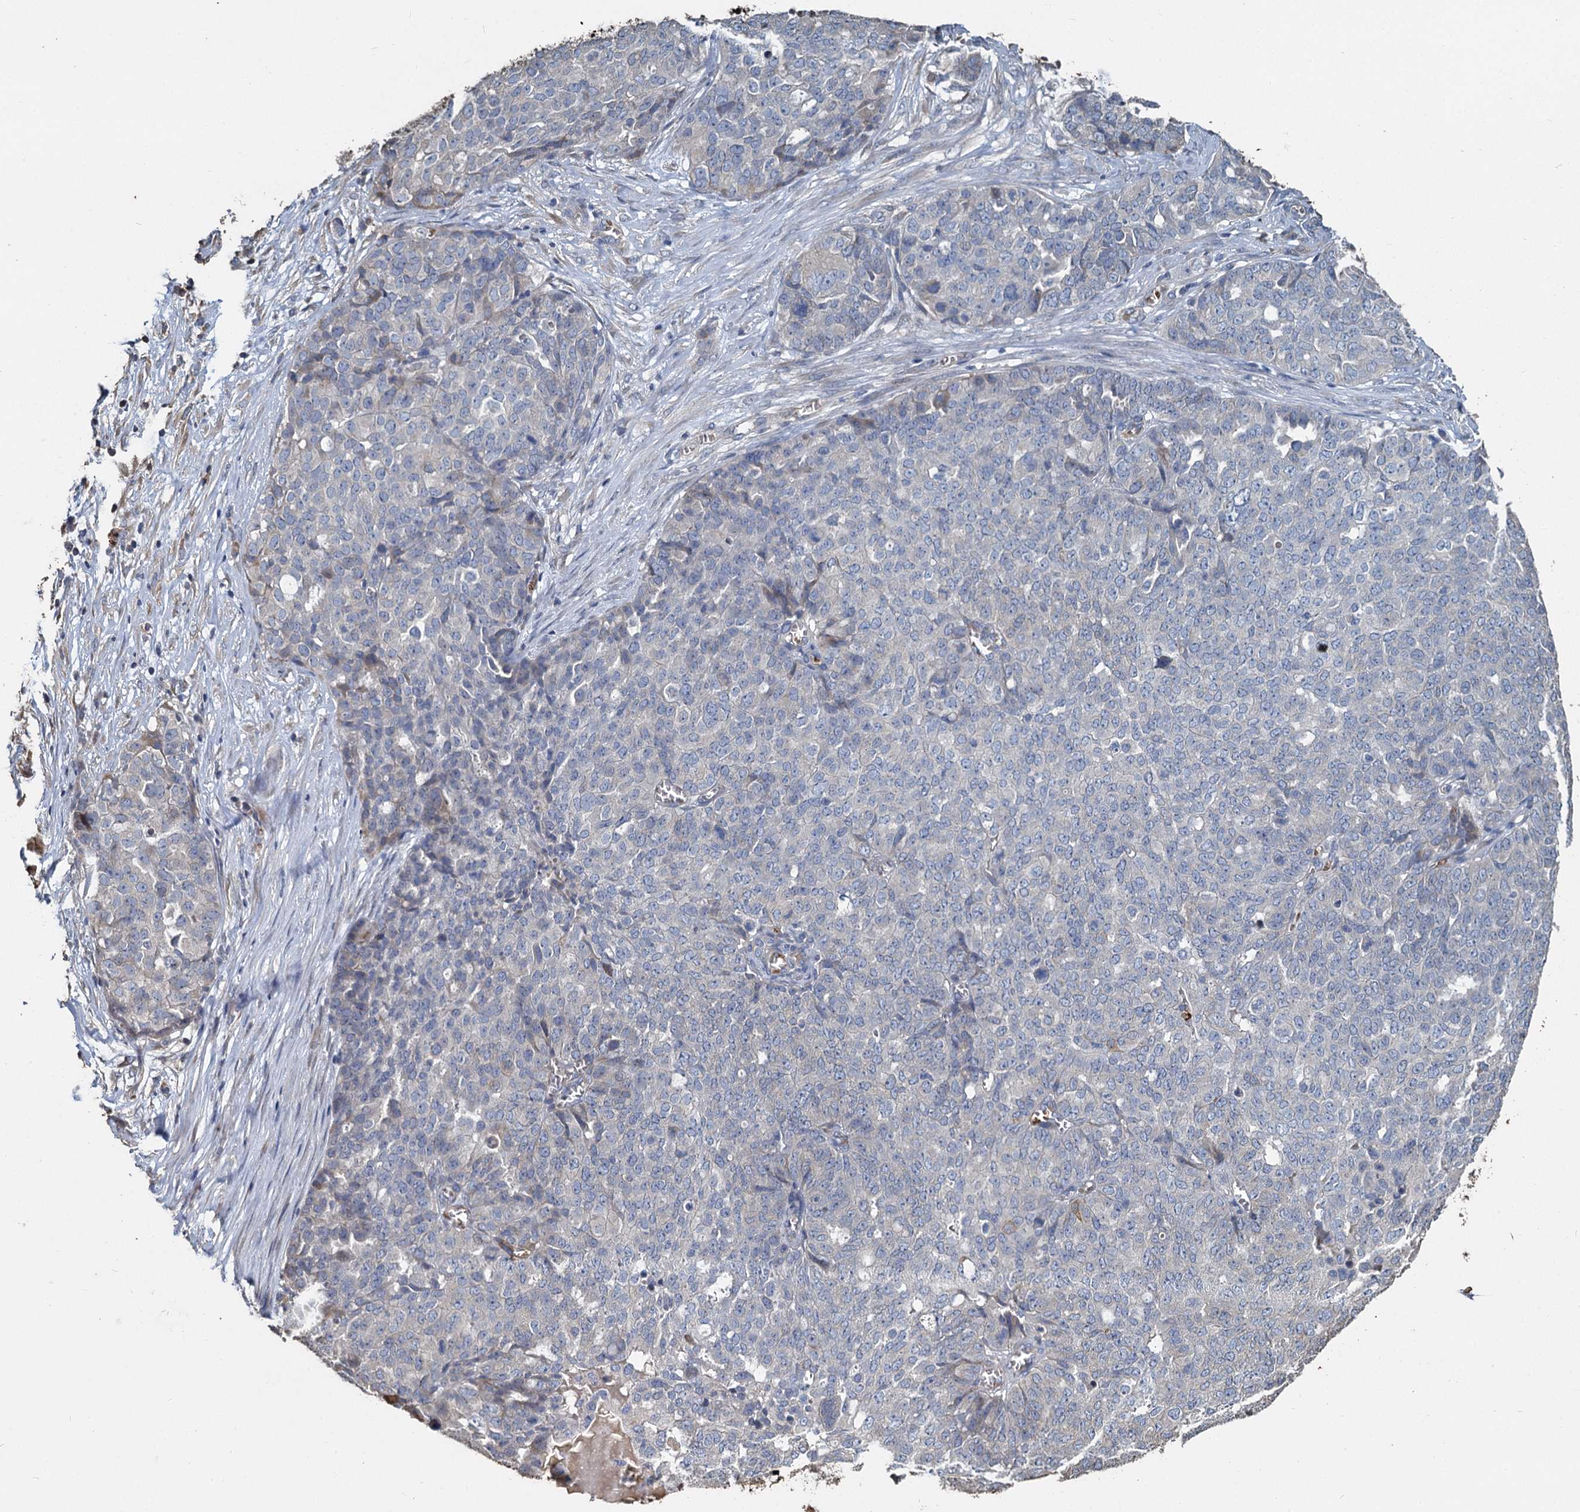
{"staining": {"intensity": "negative", "quantity": "none", "location": "none"}, "tissue": "ovarian cancer", "cell_type": "Tumor cells", "image_type": "cancer", "snomed": [{"axis": "morphology", "description": "Cystadenocarcinoma, serous, NOS"}, {"axis": "topography", "description": "Soft tissue"}, {"axis": "topography", "description": "Ovary"}], "caption": "Human ovarian serous cystadenocarcinoma stained for a protein using IHC reveals no staining in tumor cells.", "gene": "TCTN2", "patient": {"sex": "female", "age": 57}}